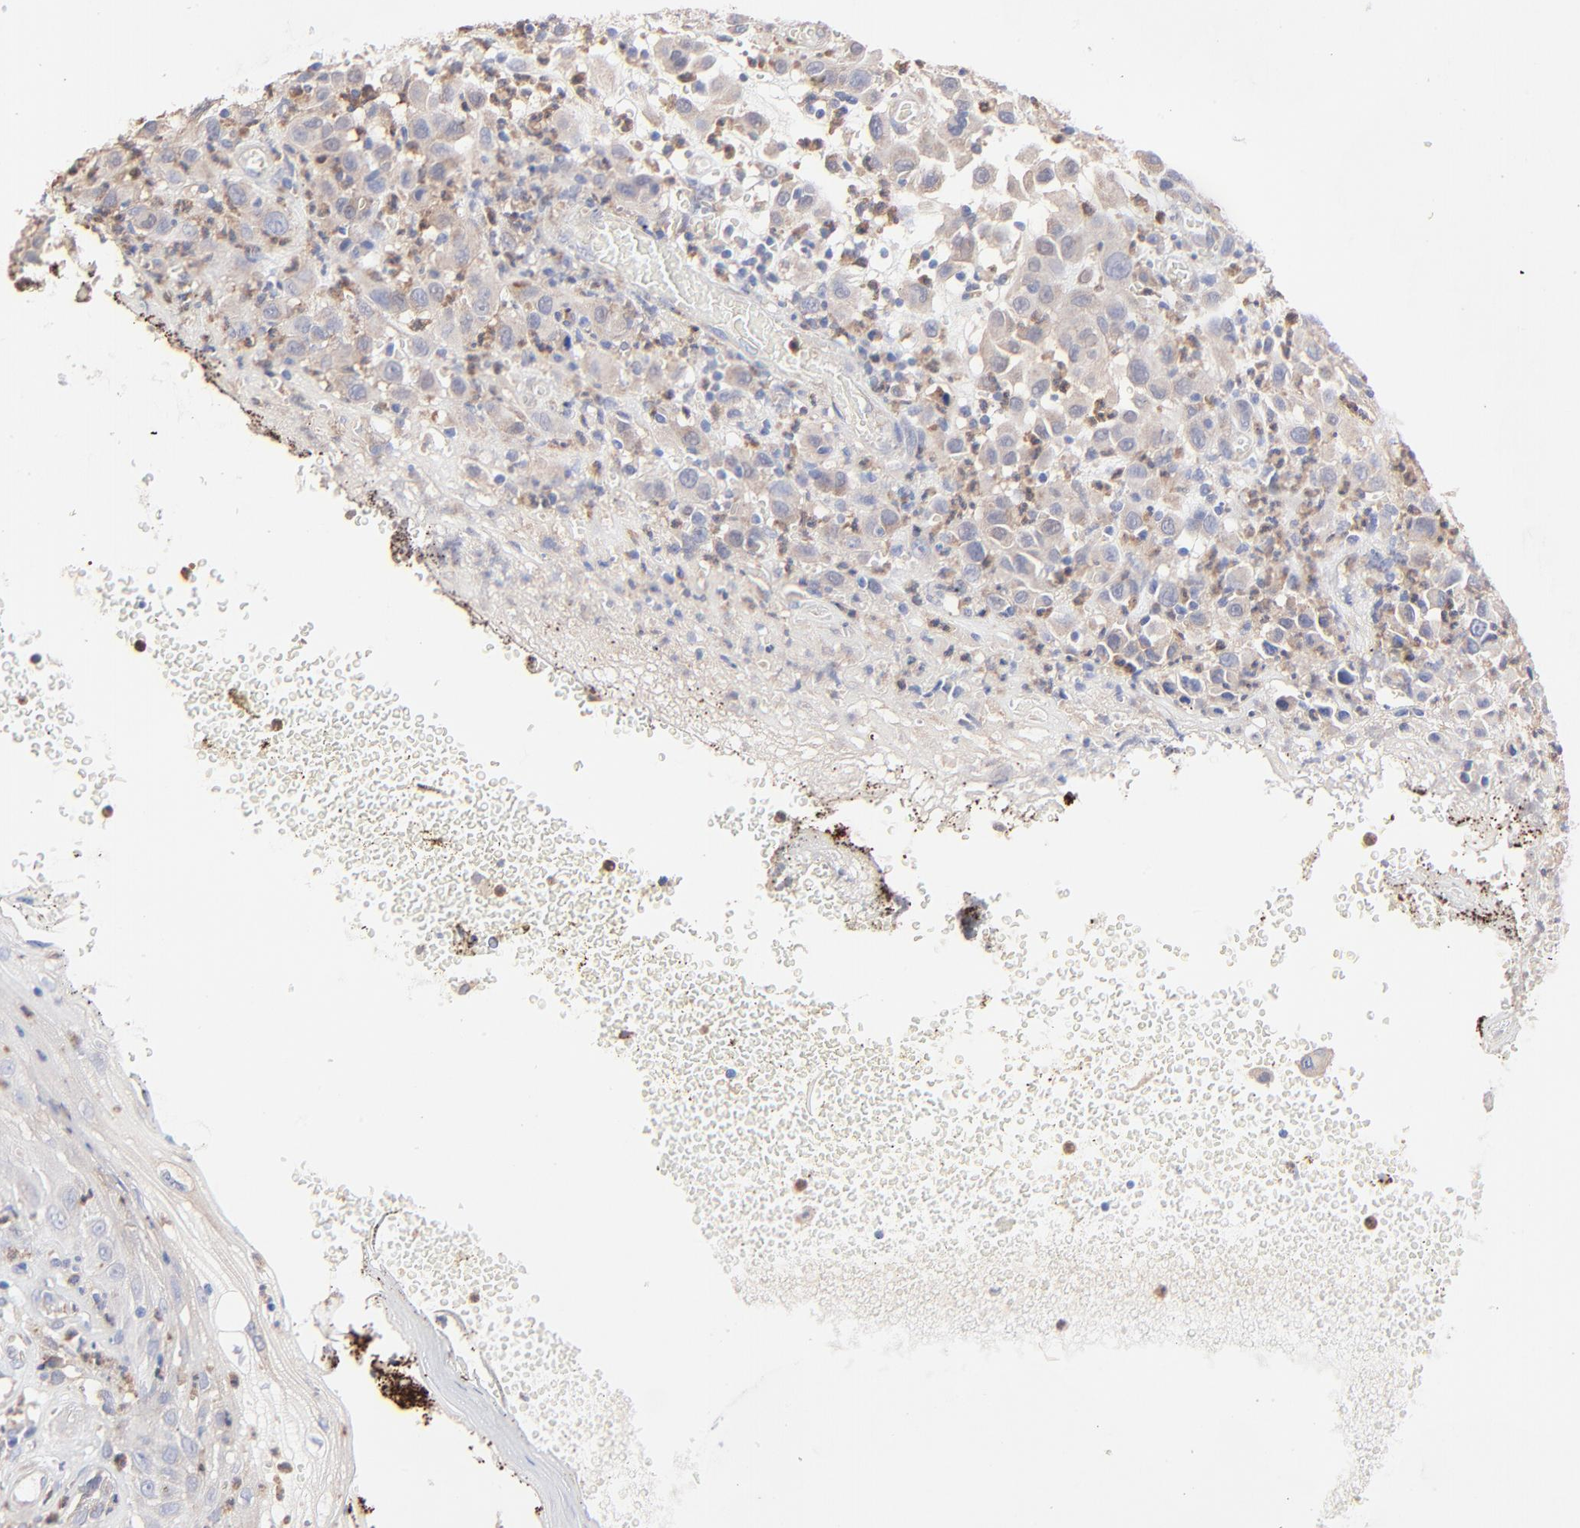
{"staining": {"intensity": "weak", "quantity": "25%-75%", "location": "cytoplasmic/membranous"}, "tissue": "melanoma", "cell_type": "Tumor cells", "image_type": "cancer", "snomed": [{"axis": "morphology", "description": "Malignant melanoma, NOS"}, {"axis": "topography", "description": "Skin"}], "caption": "Protein expression analysis of human melanoma reveals weak cytoplasmic/membranous staining in approximately 25%-75% of tumor cells.", "gene": "PPFIBP2", "patient": {"sex": "female", "age": 21}}